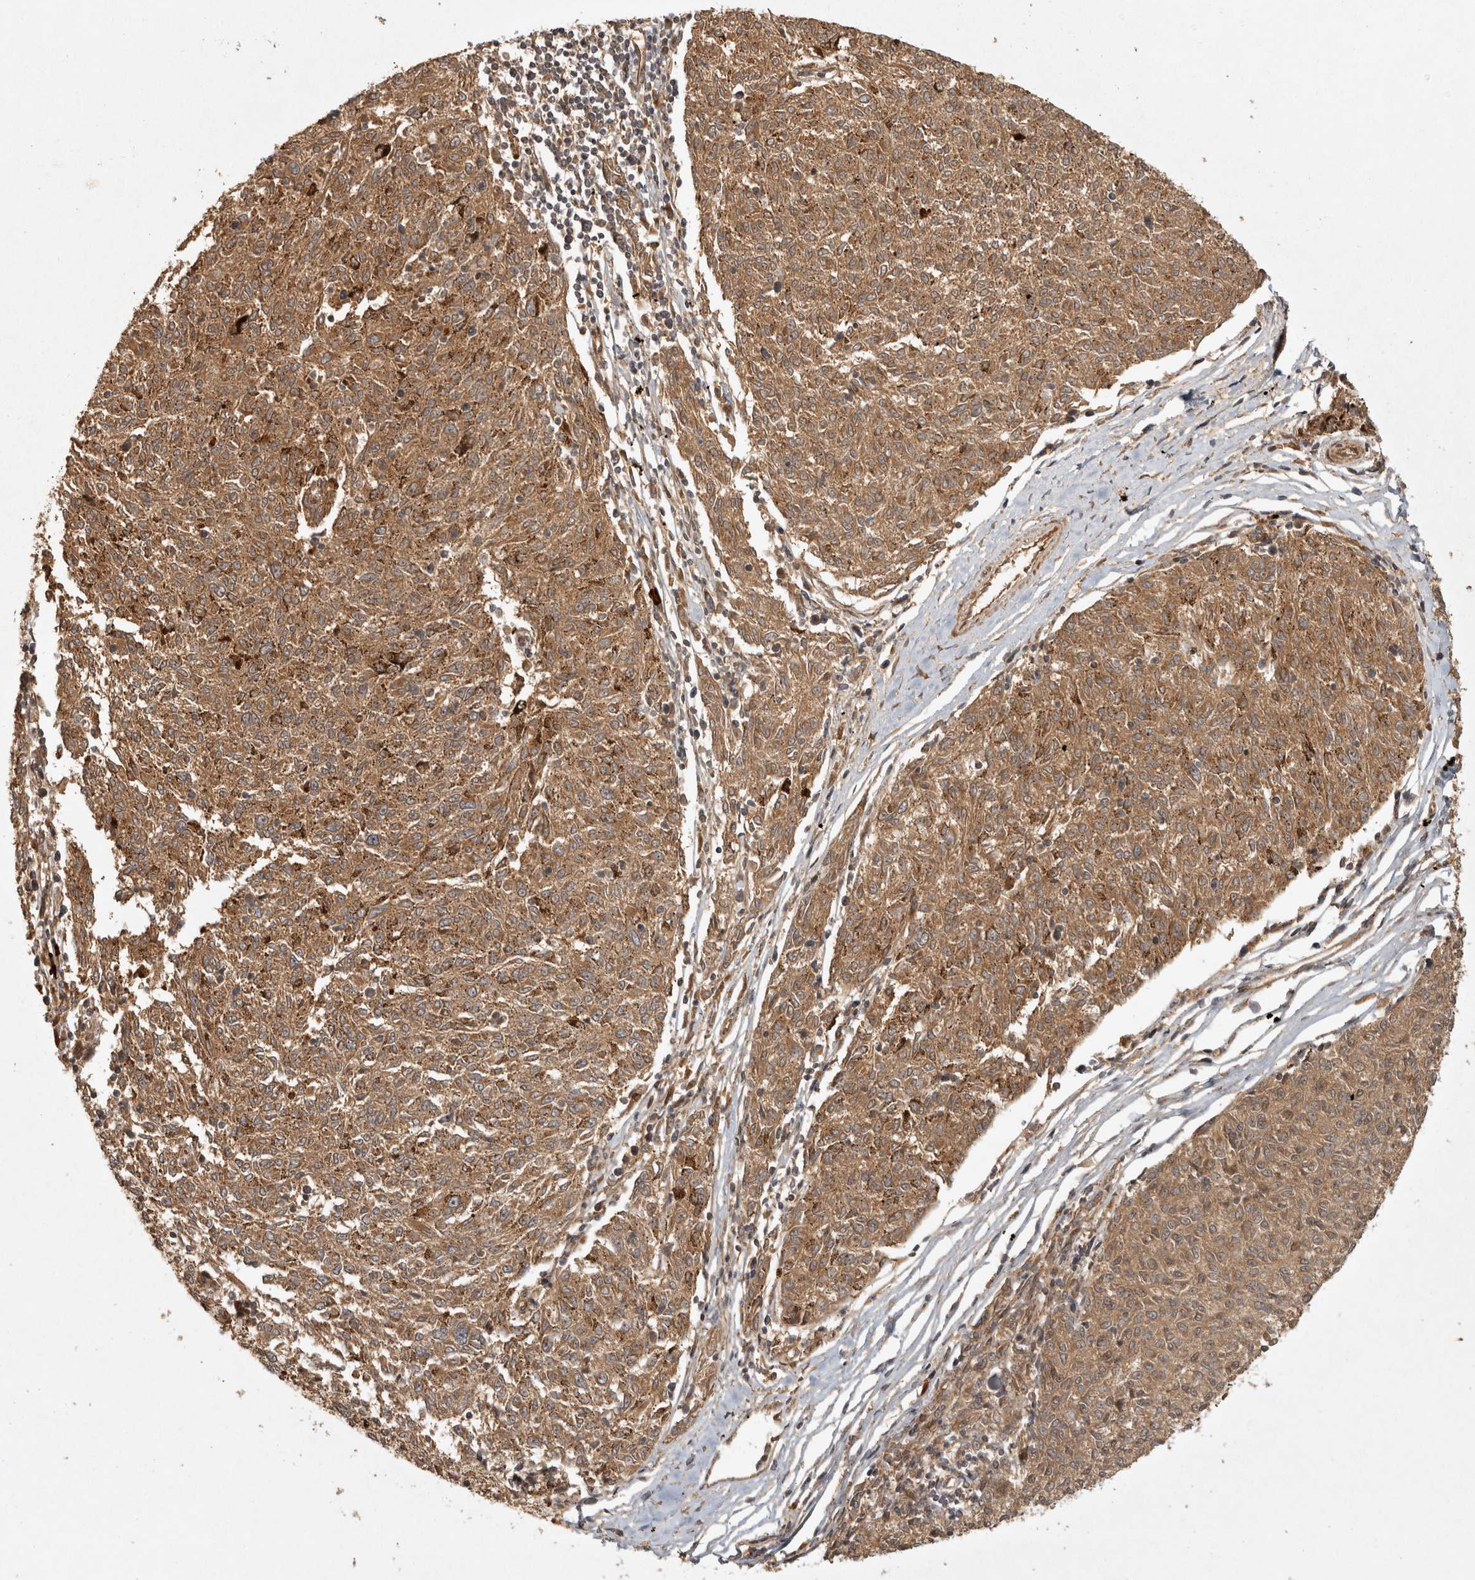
{"staining": {"intensity": "moderate", "quantity": ">75%", "location": "cytoplasmic/membranous"}, "tissue": "melanoma", "cell_type": "Tumor cells", "image_type": "cancer", "snomed": [{"axis": "morphology", "description": "Malignant melanoma, NOS"}, {"axis": "topography", "description": "Skin"}], "caption": "Immunohistochemical staining of malignant melanoma exhibits moderate cytoplasmic/membranous protein positivity in about >75% of tumor cells. (DAB (3,3'-diaminobenzidine) IHC with brightfield microscopy, high magnification).", "gene": "CAMSAP2", "patient": {"sex": "female", "age": 72}}